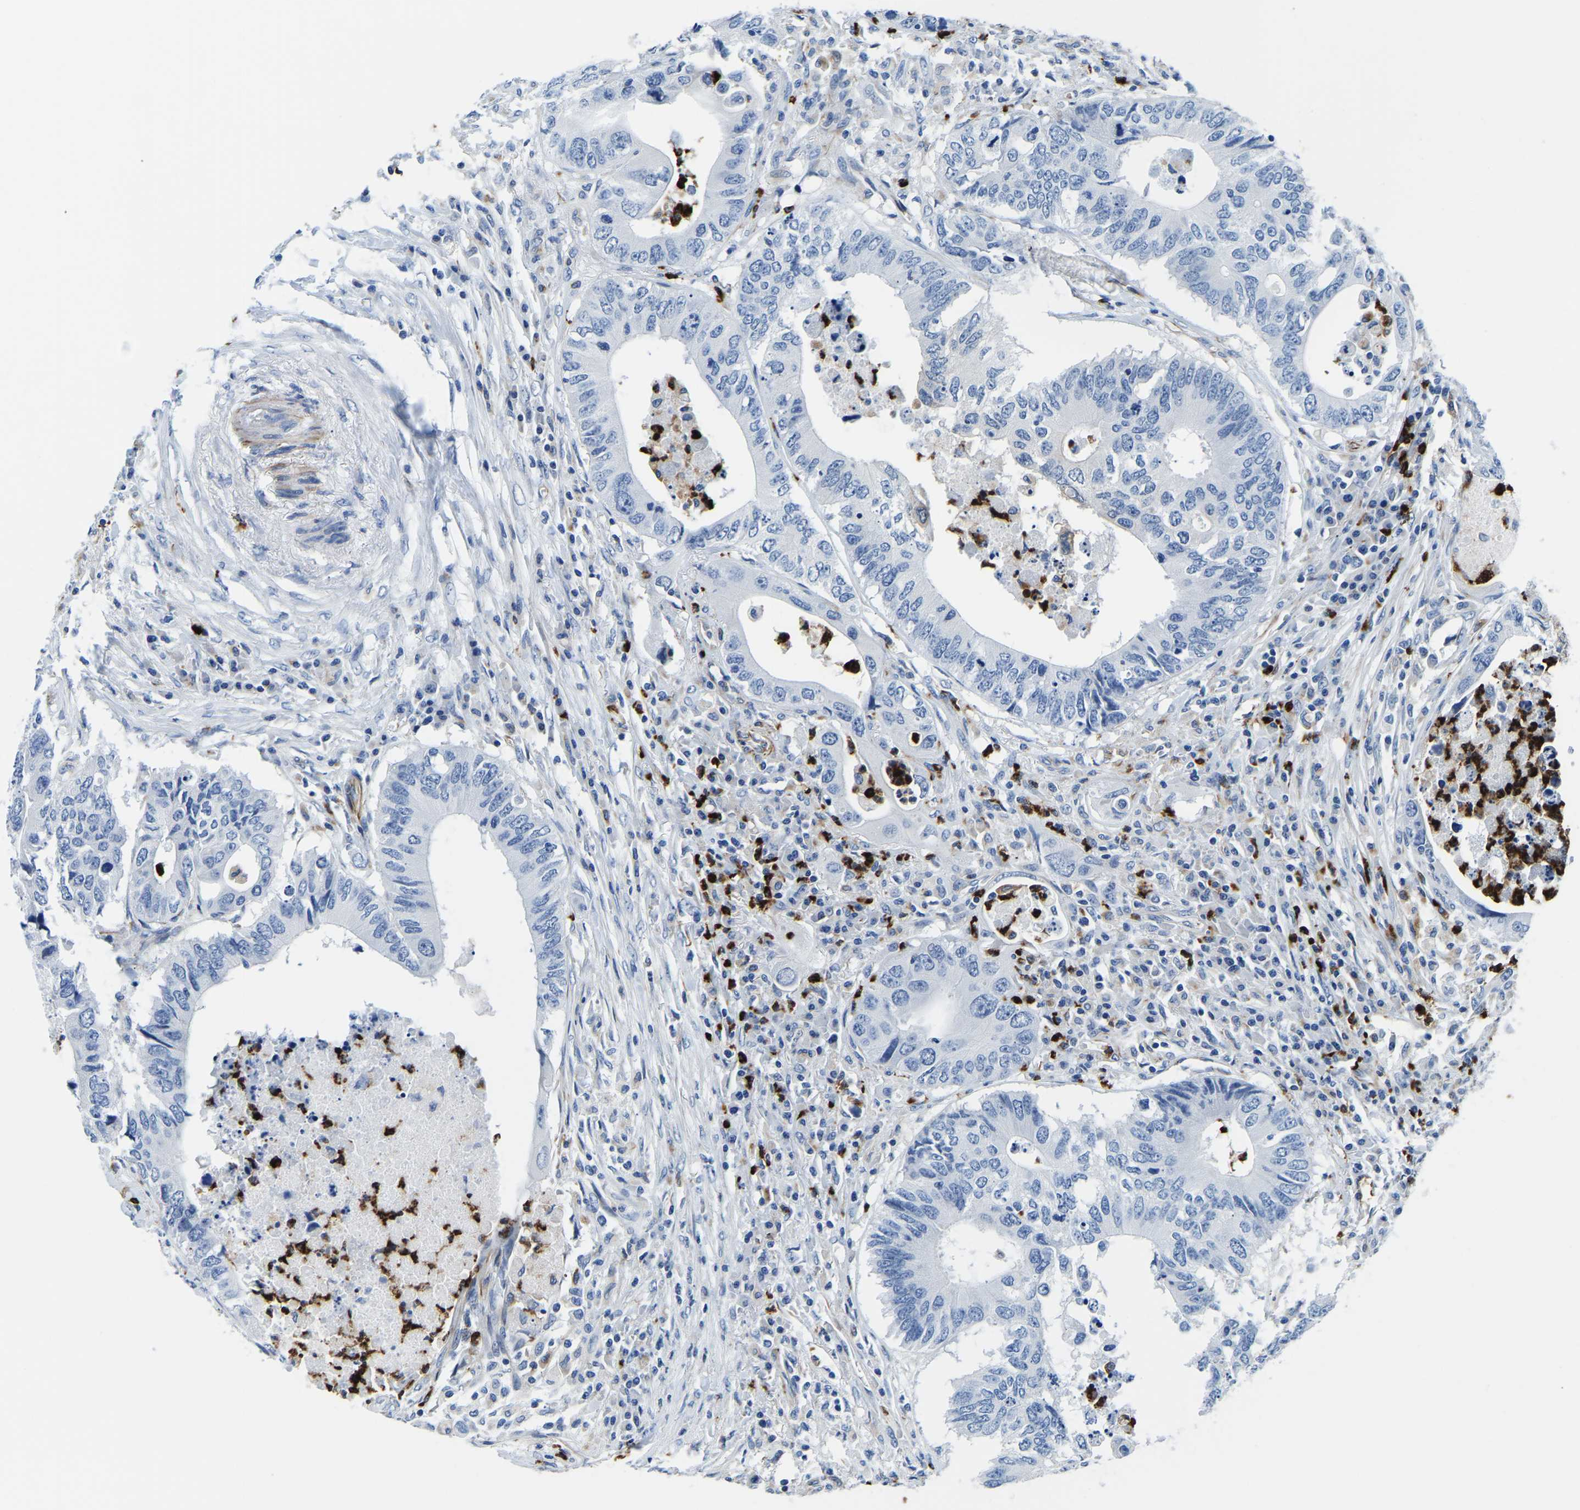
{"staining": {"intensity": "negative", "quantity": "none", "location": "none"}, "tissue": "colorectal cancer", "cell_type": "Tumor cells", "image_type": "cancer", "snomed": [{"axis": "morphology", "description": "Adenocarcinoma, NOS"}, {"axis": "topography", "description": "Colon"}], "caption": "Immunohistochemistry (IHC) image of neoplastic tissue: human adenocarcinoma (colorectal) stained with DAB reveals no significant protein staining in tumor cells.", "gene": "MS4A3", "patient": {"sex": "male", "age": 71}}